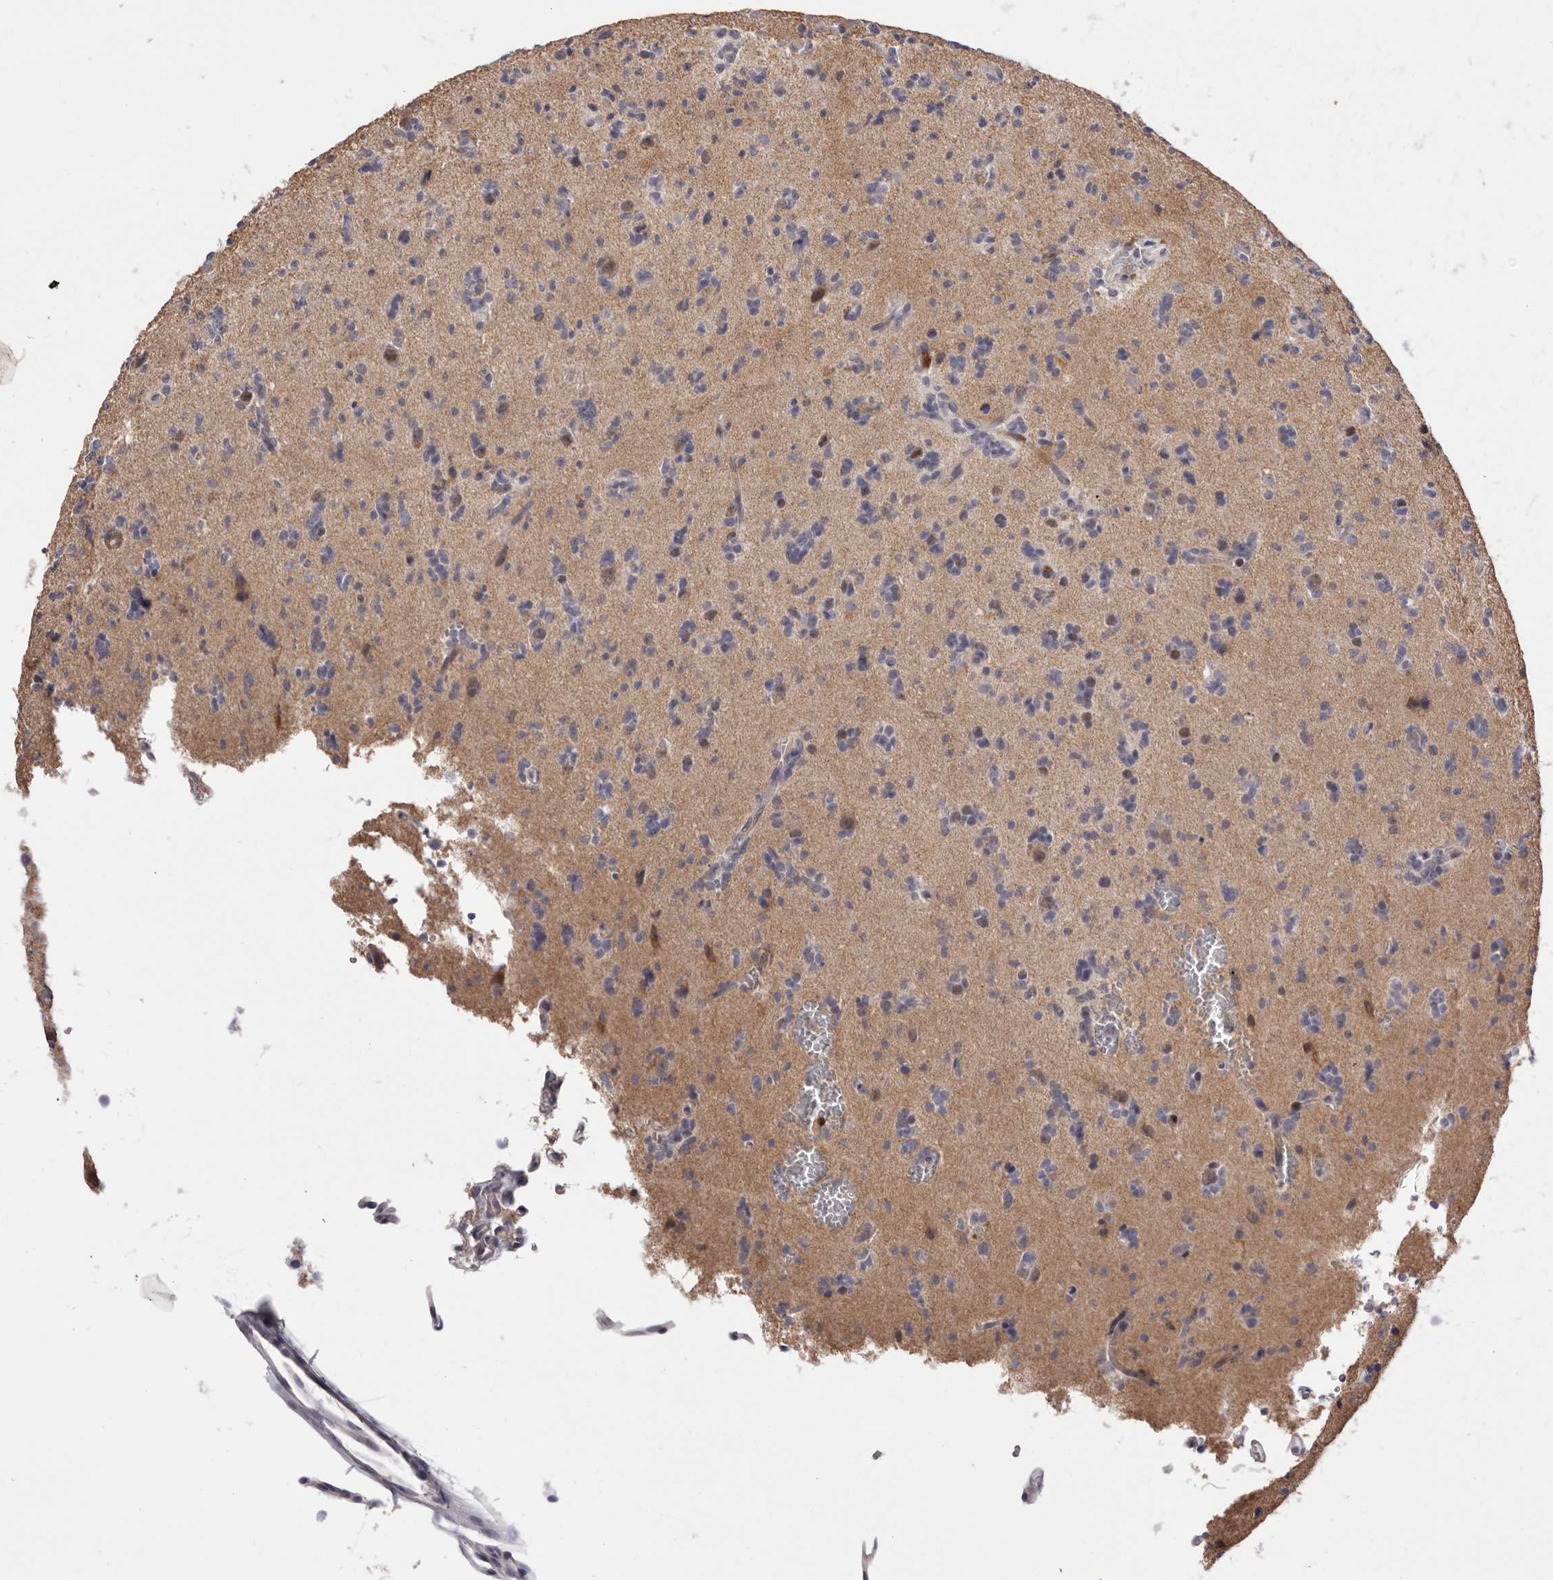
{"staining": {"intensity": "negative", "quantity": "none", "location": "none"}, "tissue": "glioma", "cell_type": "Tumor cells", "image_type": "cancer", "snomed": [{"axis": "morphology", "description": "Glioma, malignant, High grade"}, {"axis": "topography", "description": "Brain"}], "caption": "A micrograph of human glioma is negative for staining in tumor cells. (Brightfield microscopy of DAB immunohistochemistry (IHC) at high magnification).", "gene": "DOP1A", "patient": {"sex": "female", "age": 62}}